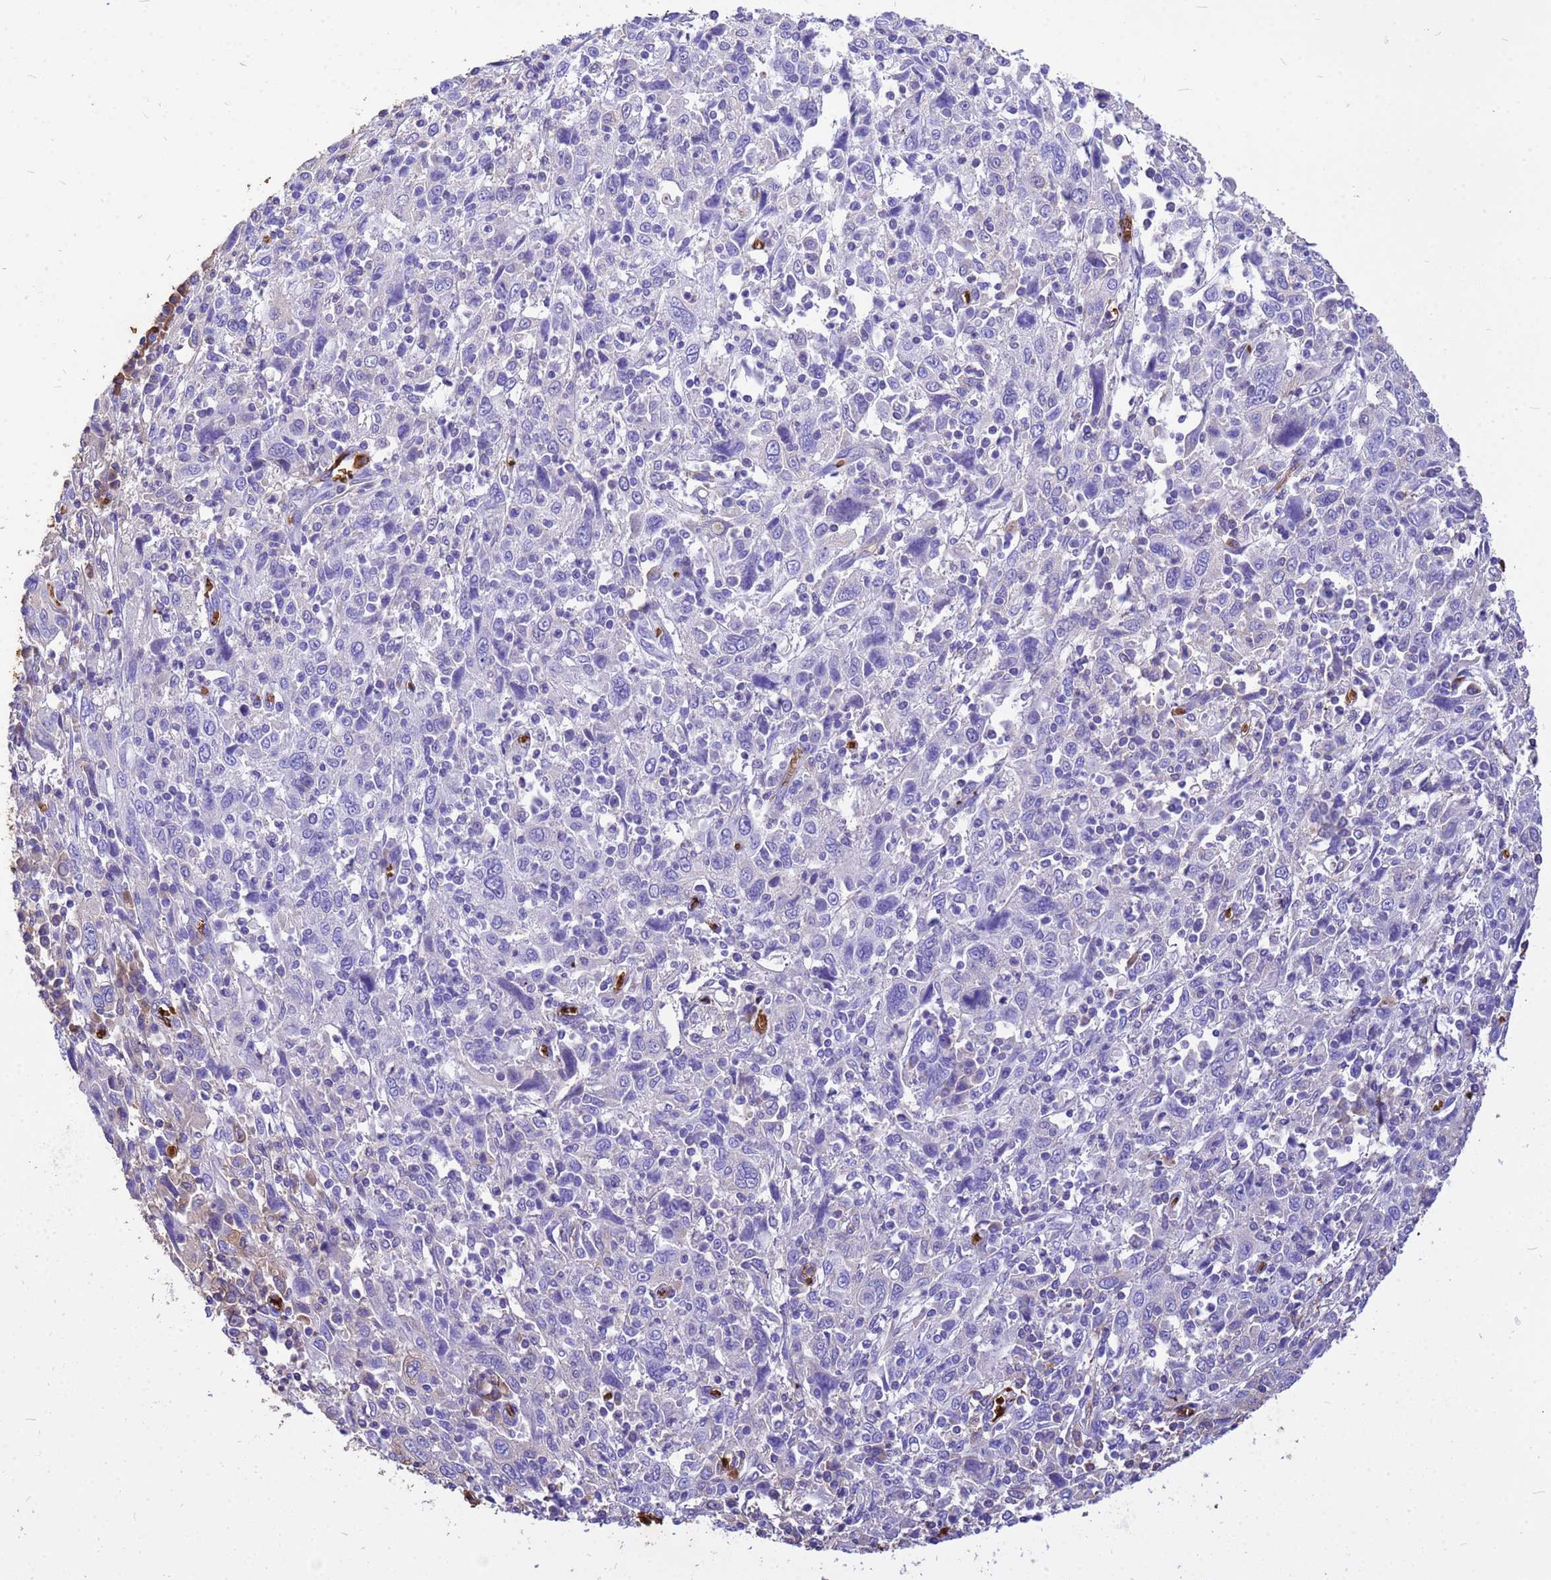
{"staining": {"intensity": "negative", "quantity": "none", "location": "none"}, "tissue": "cervical cancer", "cell_type": "Tumor cells", "image_type": "cancer", "snomed": [{"axis": "morphology", "description": "Squamous cell carcinoma, NOS"}, {"axis": "topography", "description": "Cervix"}], "caption": "A histopathology image of human cervical squamous cell carcinoma is negative for staining in tumor cells.", "gene": "HBA2", "patient": {"sex": "female", "age": 46}}